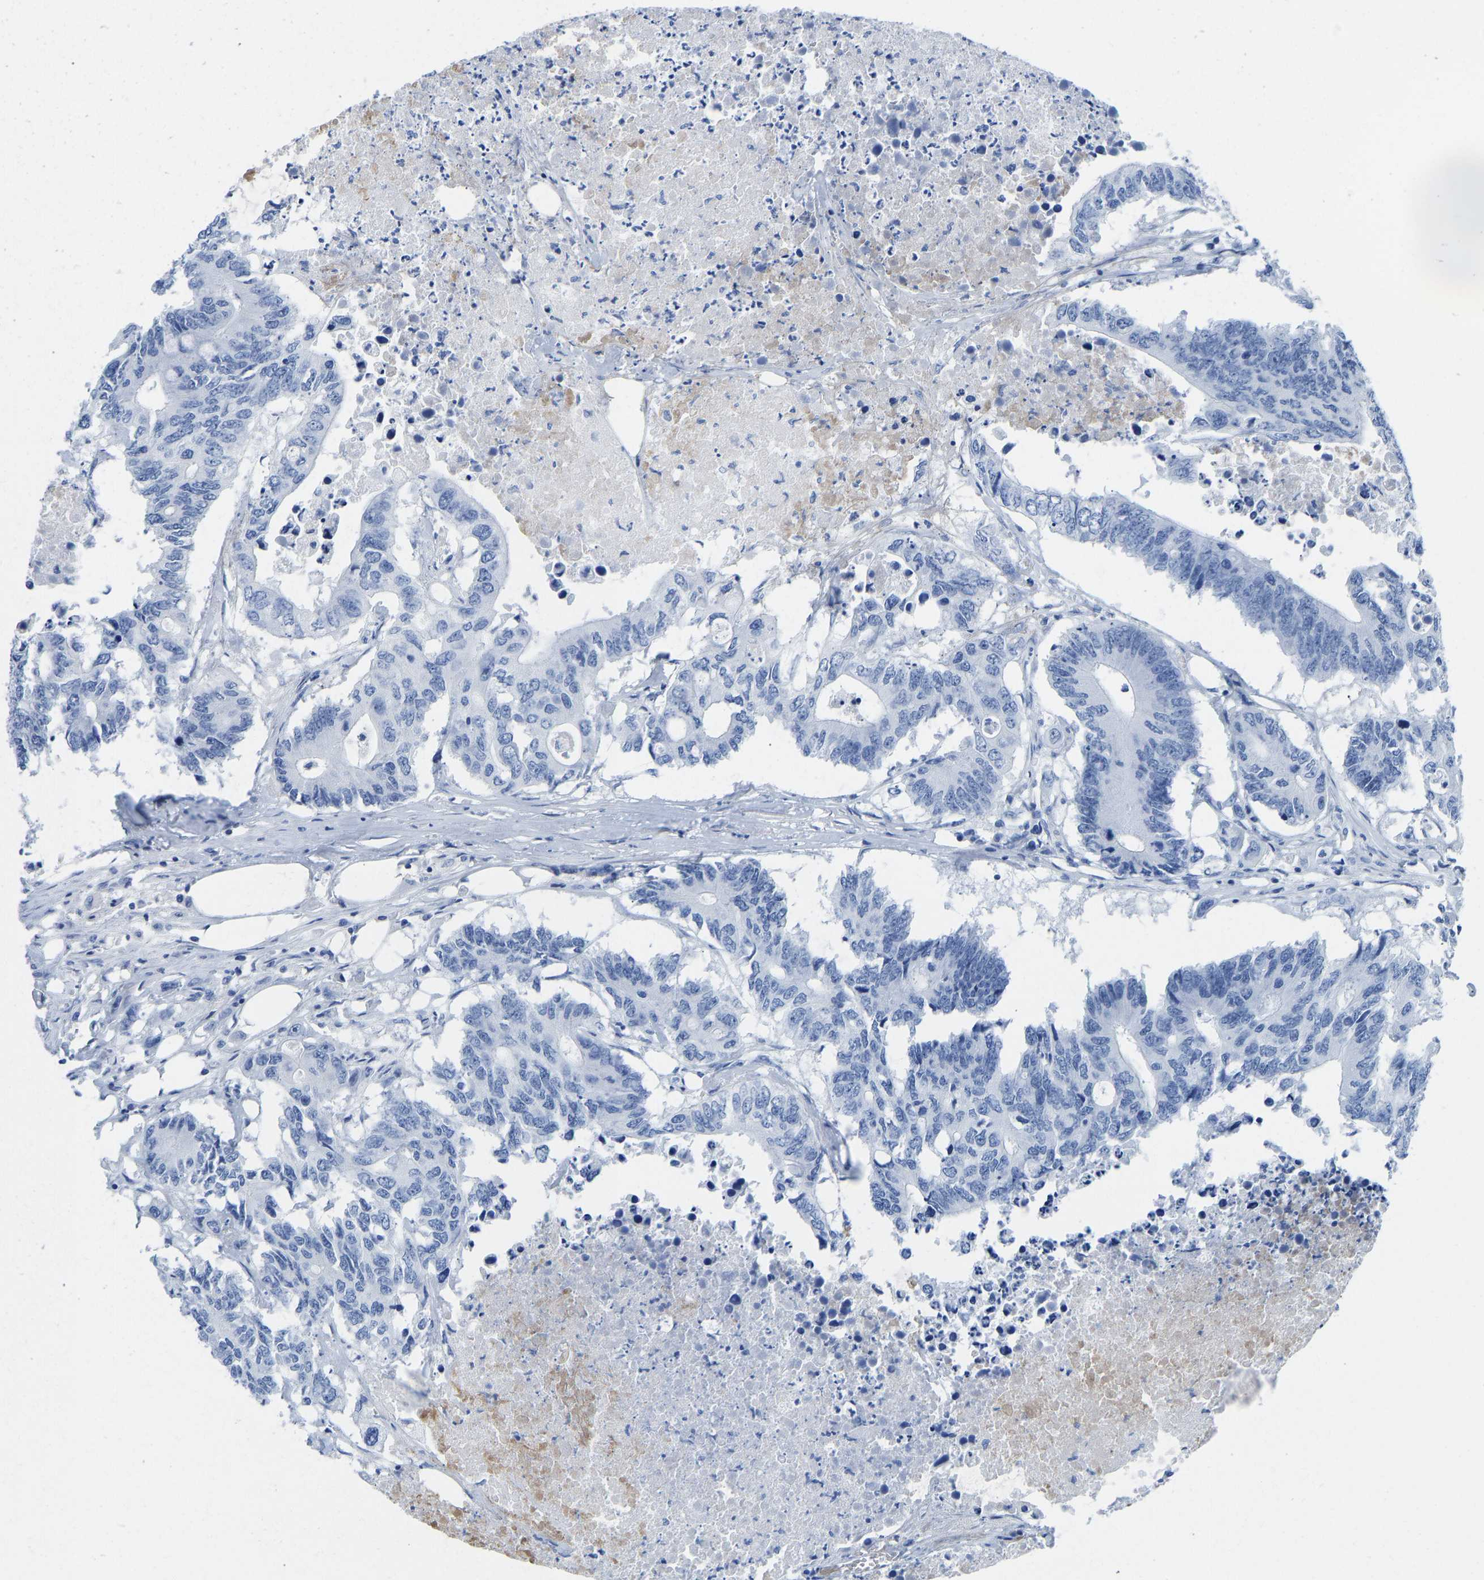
{"staining": {"intensity": "negative", "quantity": "none", "location": "none"}, "tissue": "colorectal cancer", "cell_type": "Tumor cells", "image_type": "cancer", "snomed": [{"axis": "morphology", "description": "Adenocarcinoma, NOS"}, {"axis": "topography", "description": "Colon"}], "caption": "IHC image of neoplastic tissue: human adenocarcinoma (colorectal) stained with DAB exhibits no significant protein expression in tumor cells.", "gene": "NKAIN3", "patient": {"sex": "male", "age": 71}}